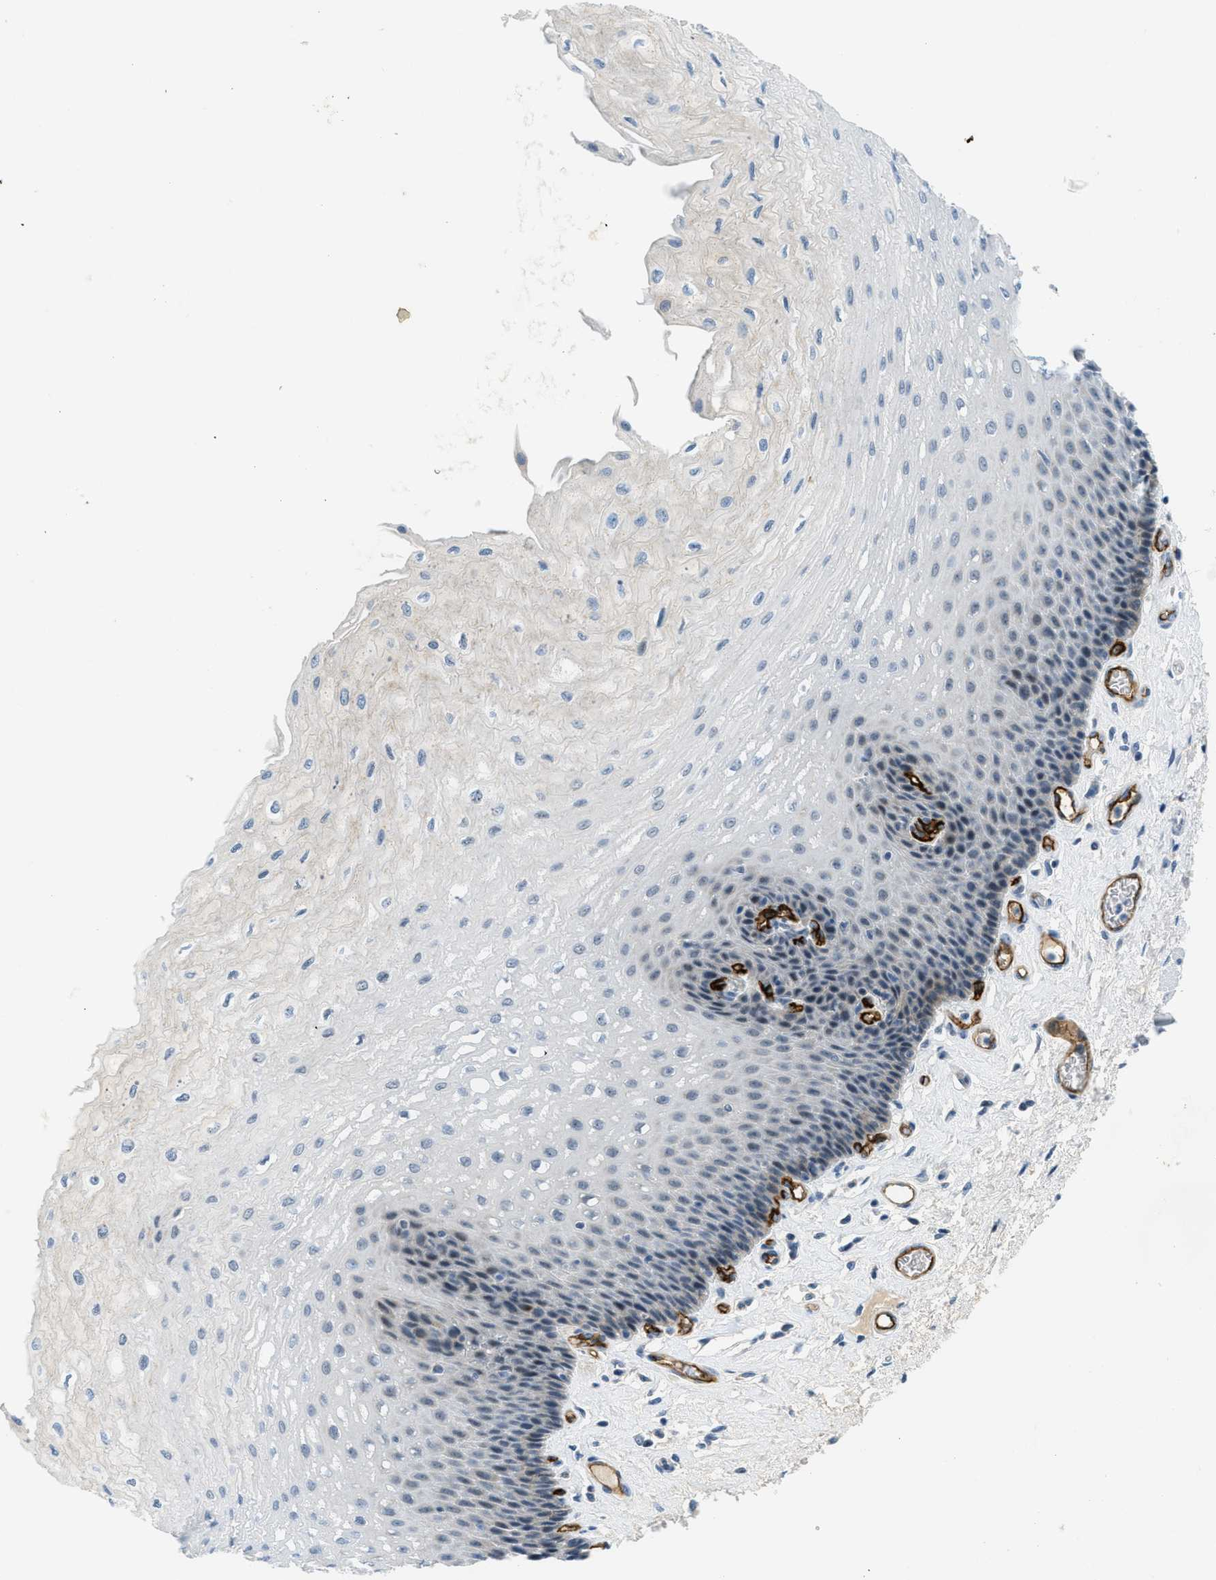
{"staining": {"intensity": "negative", "quantity": "none", "location": "none"}, "tissue": "esophagus", "cell_type": "Squamous epithelial cells", "image_type": "normal", "snomed": [{"axis": "morphology", "description": "Normal tissue, NOS"}, {"axis": "topography", "description": "Esophagus"}], "caption": "Immunohistochemical staining of normal human esophagus reveals no significant expression in squamous epithelial cells.", "gene": "SLCO2A1", "patient": {"sex": "female", "age": 72}}